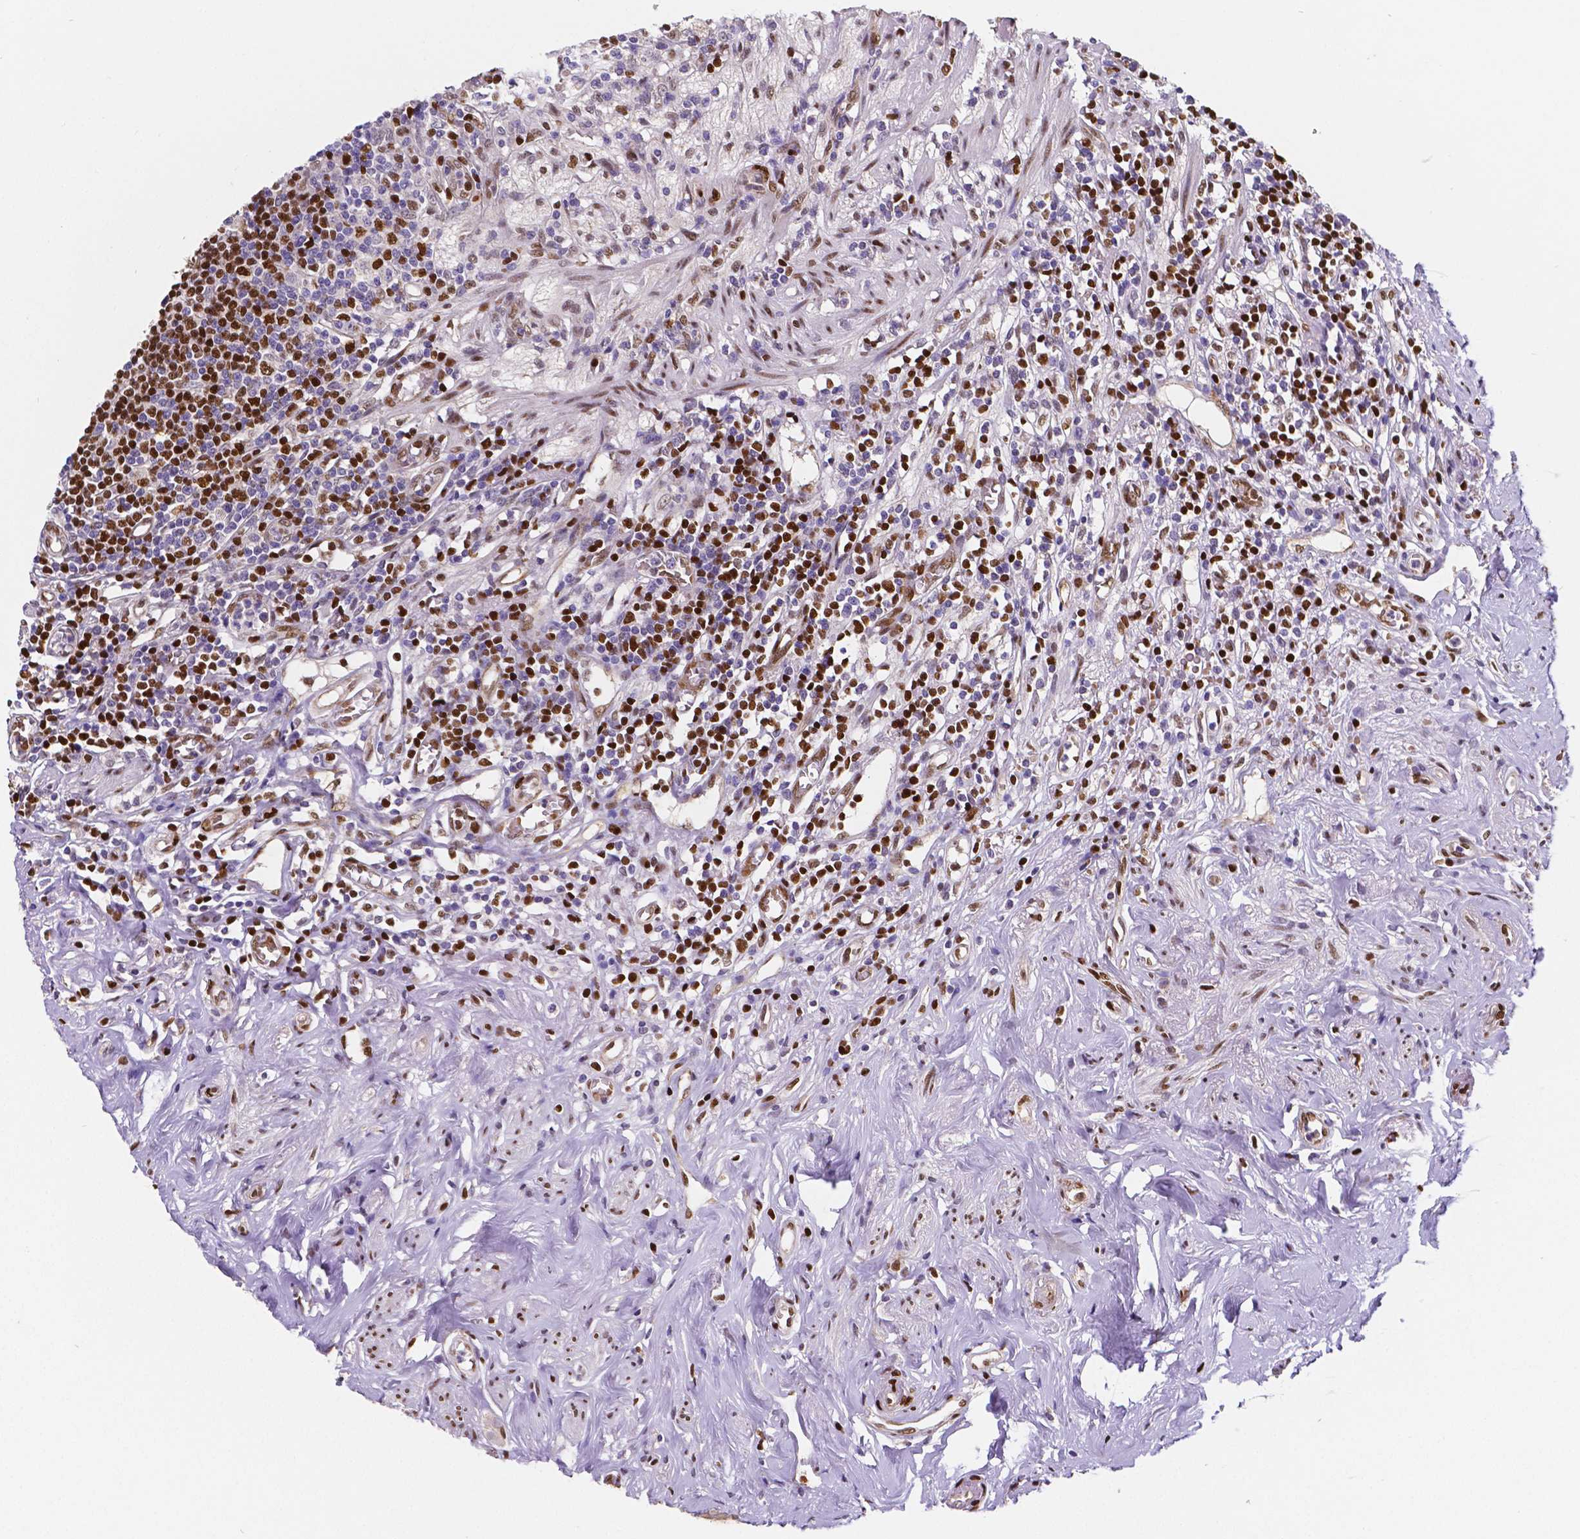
{"staining": {"intensity": "negative", "quantity": "none", "location": "none"}, "tissue": "appendix", "cell_type": "Glandular cells", "image_type": "normal", "snomed": [{"axis": "morphology", "description": "Normal tissue, NOS"}, {"axis": "morphology", "description": "Carcinoma, endometroid"}, {"axis": "topography", "description": "Appendix"}, {"axis": "topography", "description": "Colon"}], "caption": "Glandular cells show no significant protein positivity in unremarkable appendix. (DAB (3,3'-diaminobenzidine) immunohistochemistry (IHC) visualized using brightfield microscopy, high magnification).", "gene": "MEF2C", "patient": {"sex": "female", "age": 60}}